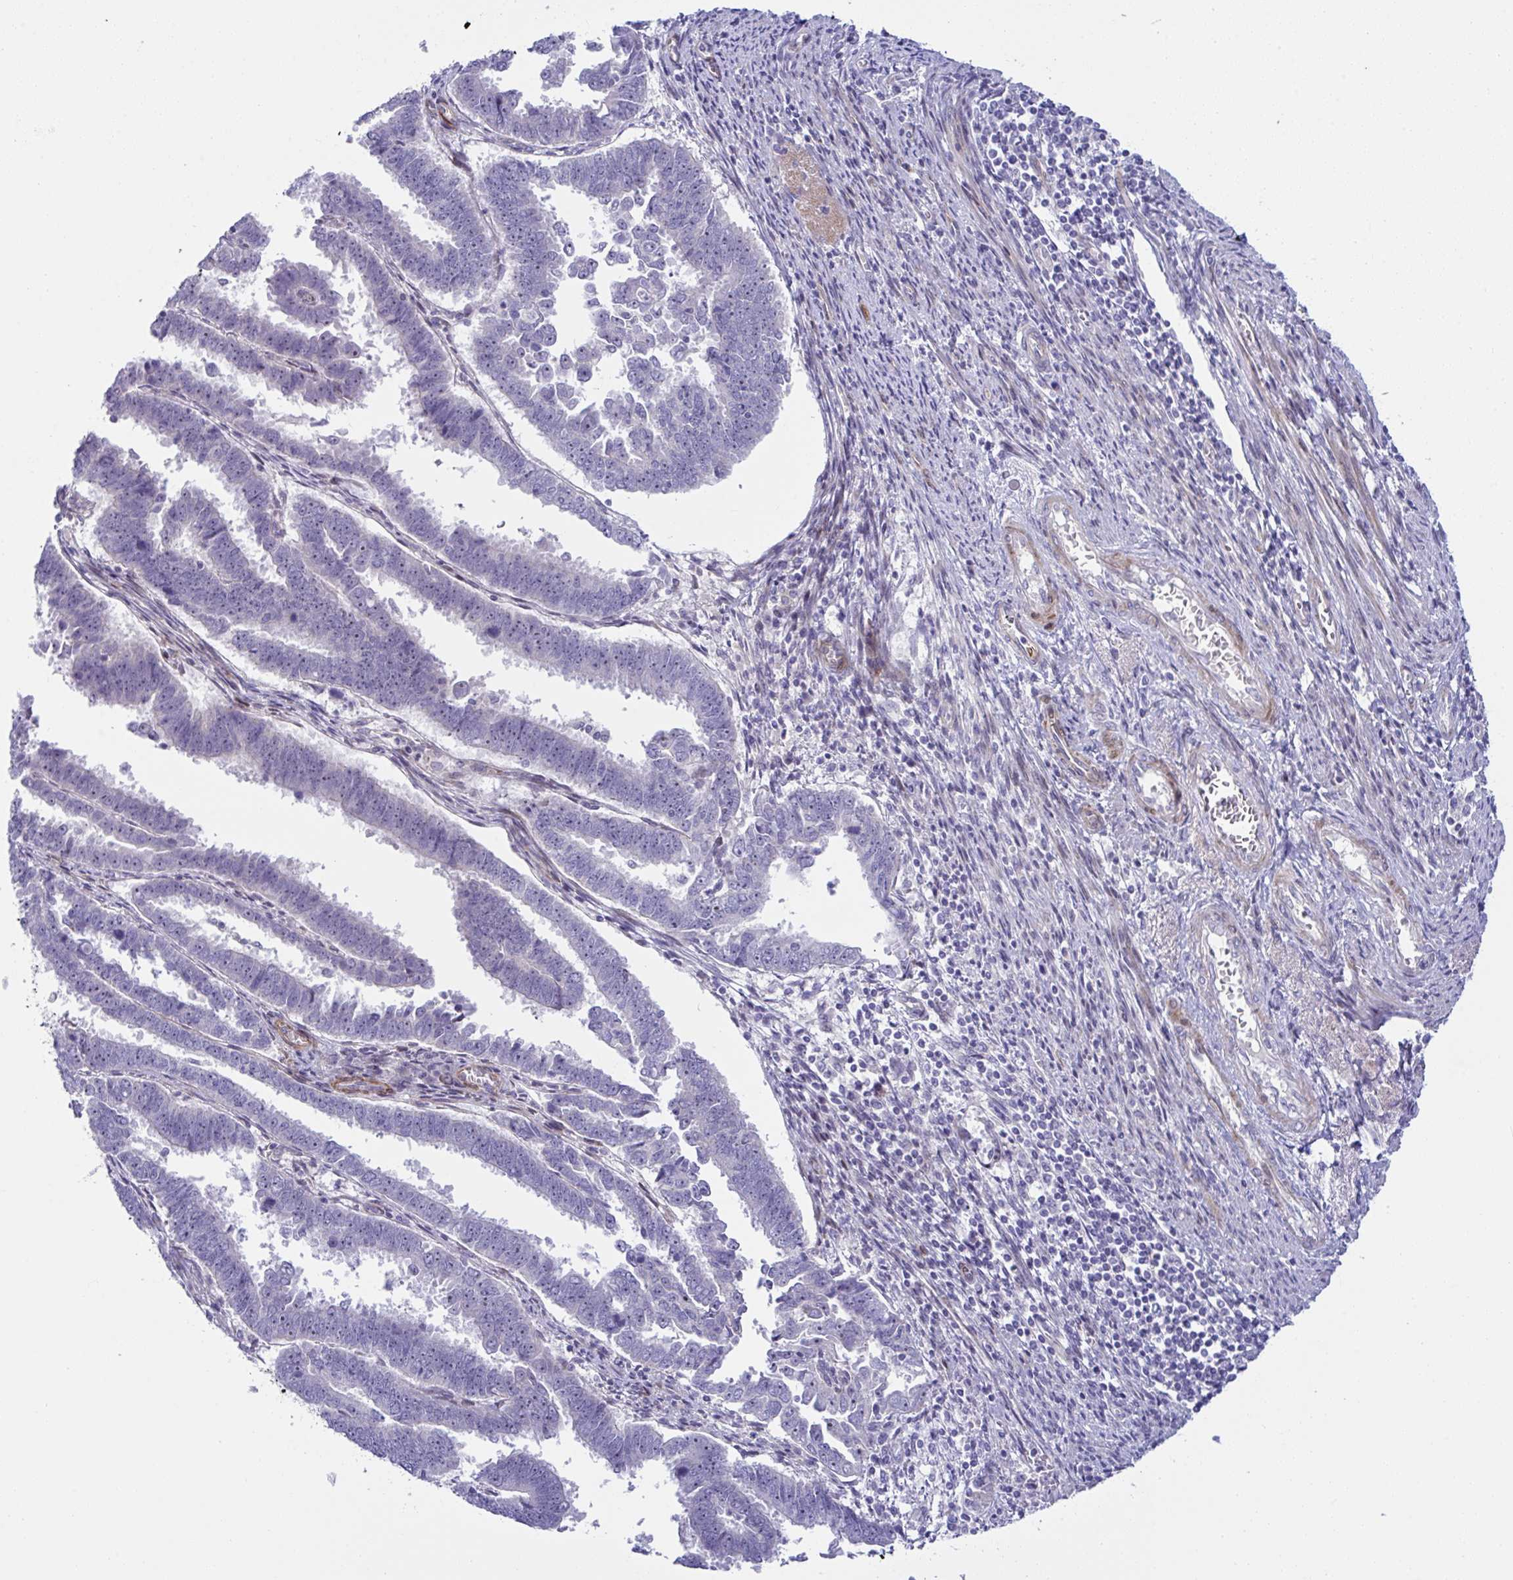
{"staining": {"intensity": "negative", "quantity": "none", "location": "none"}, "tissue": "endometrial cancer", "cell_type": "Tumor cells", "image_type": "cancer", "snomed": [{"axis": "morphology", "description": "Adenocarcinoma, NOS"}, {"axis": "topography", "description": "Endometrium"}], "caption": "Tumor cells are negative for protein expression in human endometrial adenocarcinoma. The staining is performed using DAB brown chromogen with nuclei counter-stained in using hematoxylin.", "gene": "ZNF713", "patient": {"sex": "female", "age": 75}}